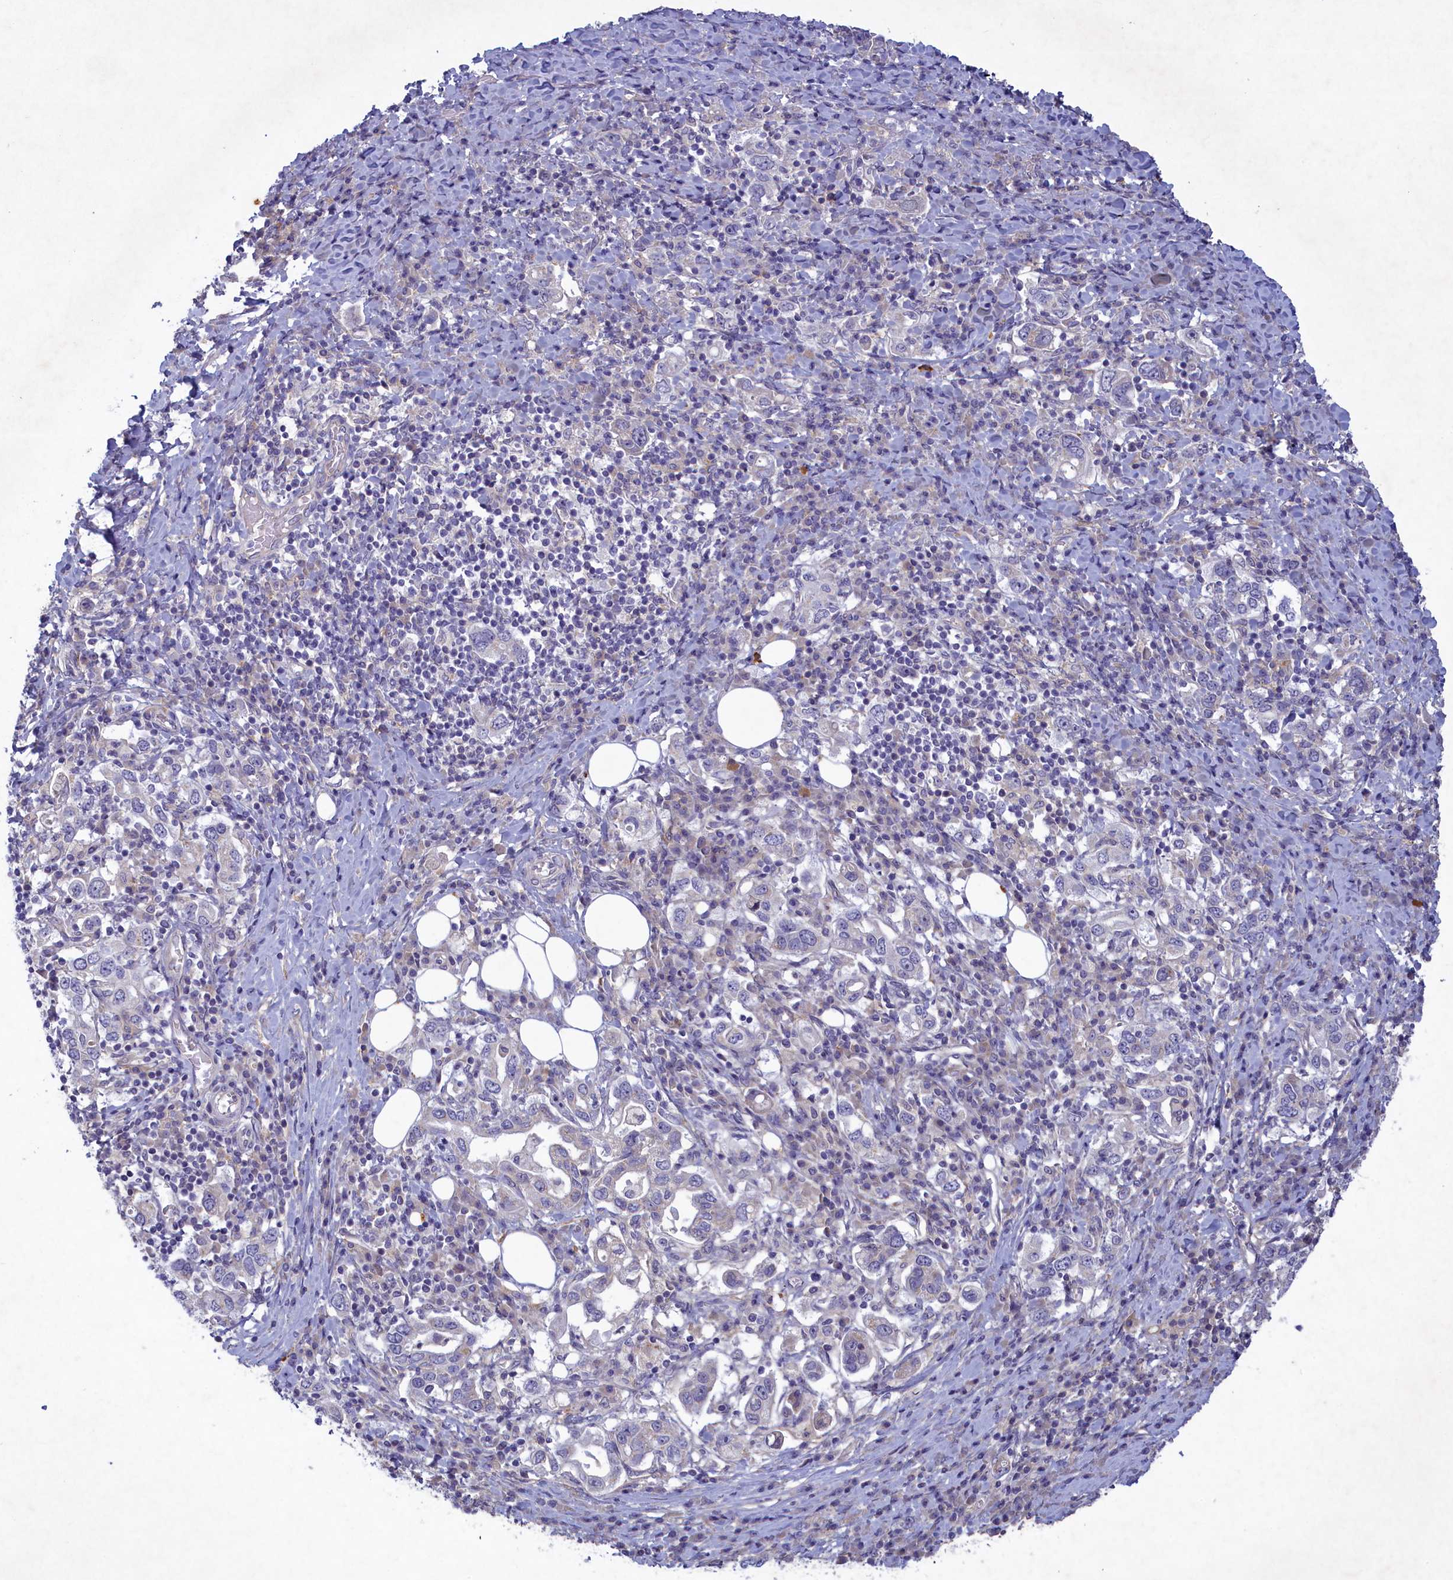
{"staining": {"intensity": "negative", "quantity": "none", "location": "none"}, "tissue": "stomach cancer", "cell_type": "Tumor cells", "image_type": "cancer", "snomed": [{"axis": "morphology", "description": "Adenocarcinoma, NOS"}, {"axis": "topography", "description": "Stomach, upper"}, {"axis": "topography", "description": "Stomach"}], "caption": "This is a micrograph of IHC staining of adenocarcinoma (stomach), which shows no staining in tumor cells.", "gene": "PLEKHG6", "patient": {"sex": "male", "age": 62}}